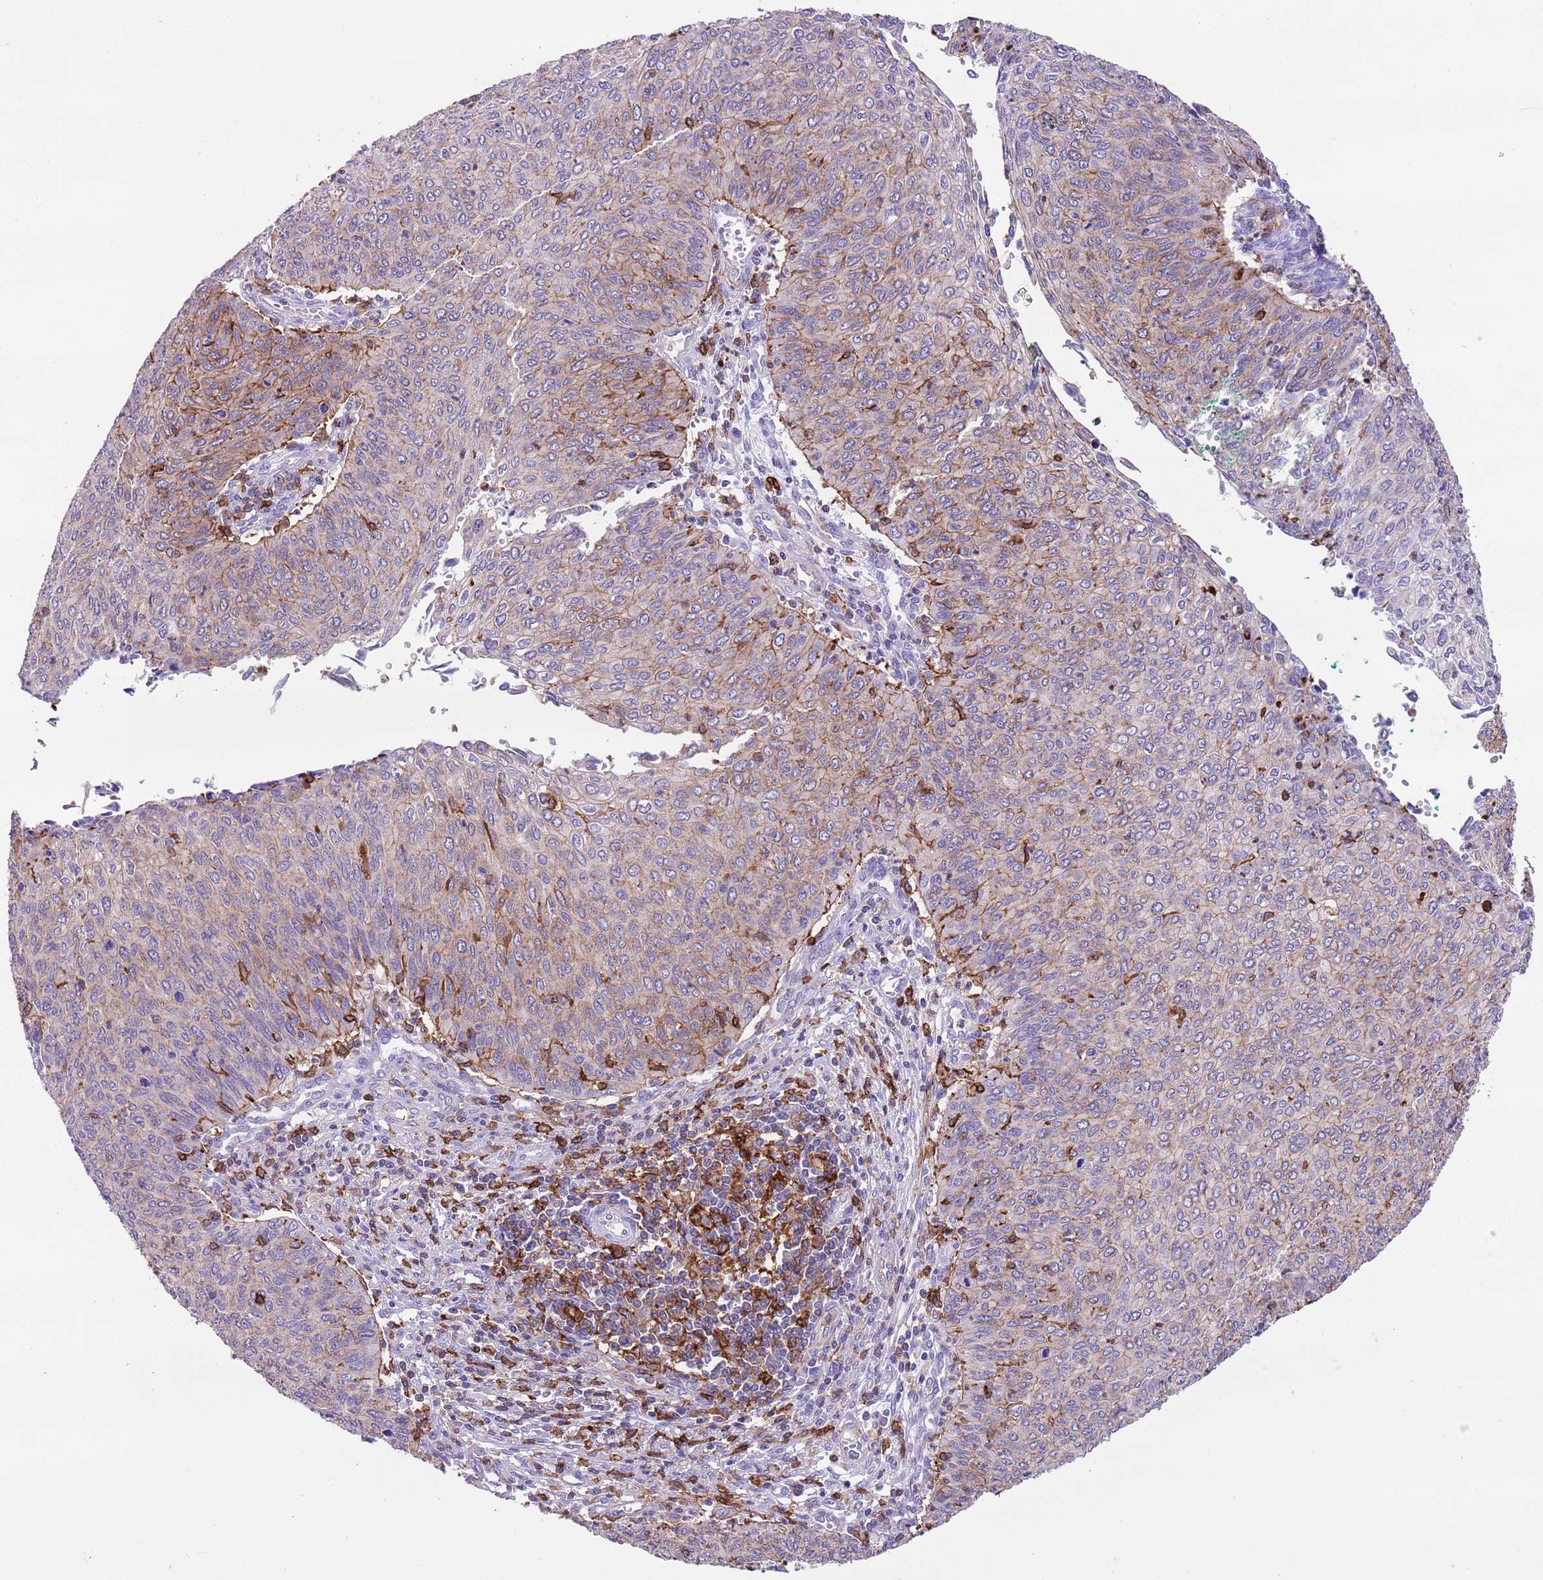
{"staining": {"intensity": "moderate", "quantity": "25%-75%", "location": "cytoplasmic/membranous"}, "tissue": "cervical cancer", "cell_type": "Tumor cells", "image_type": "cancer", "snomed": [{"axis": "morphology", "description": "Squamous cell carcinoma, NOS"}, {"axis": "topography", "description": "Cervix"}], "caption": "Approximately 25%-75% of tumor cells in cervical cancer show moderate cytoplasmic/membranous protein expression as visualized by brown immunohistochemical staining.", "gene": "EFHD2", "patient": {"sex": "female", "age": 38}}